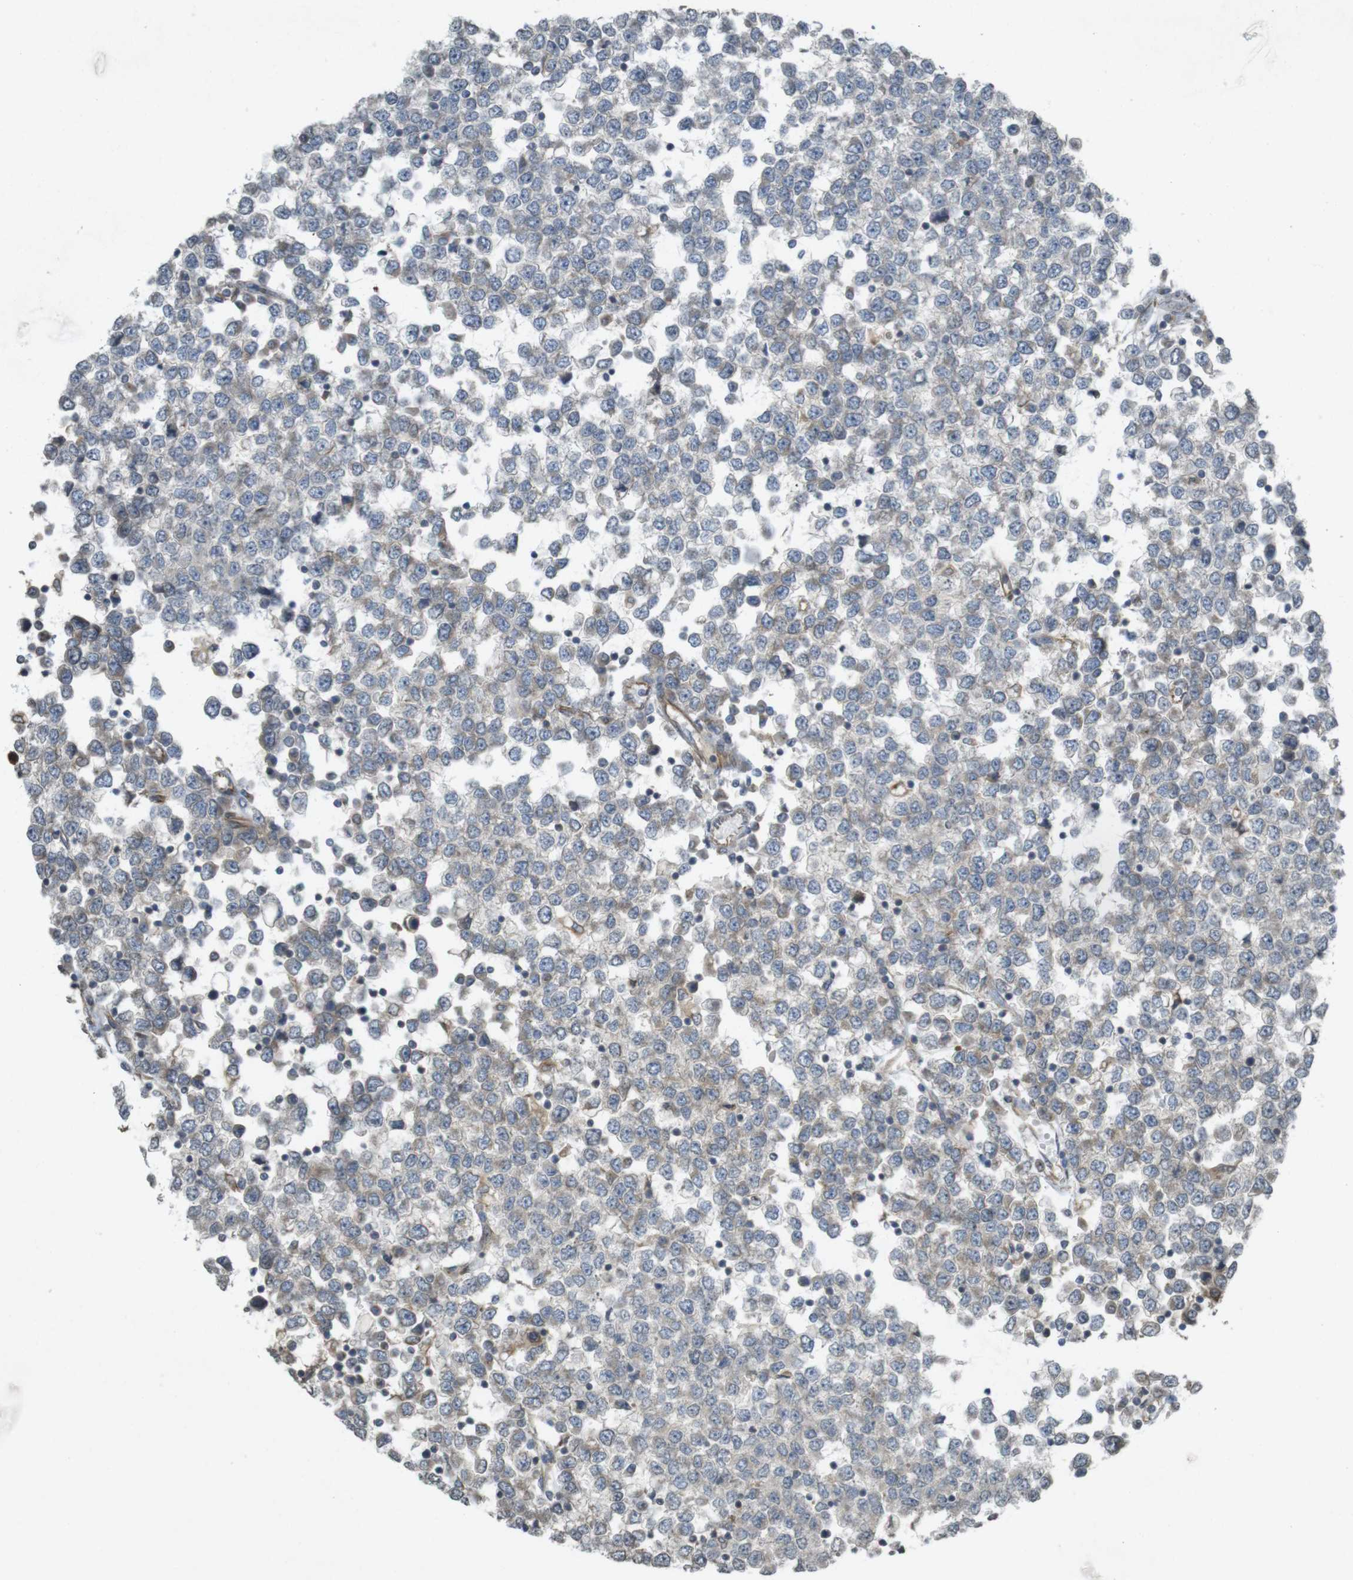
{"staining": {"intensity": "weak", "quantity": "<25%", "location": "cytoplasmic/membranous"}, "tissue": "testis cancer", "cell_type": "Tumor cells", "image_type": "cancer", "snomed": [{"axis": "morphology", "description": "Seminoma, NOS"}, {"axis": "topography", "description": "Testis"}], "caption": "Tumor cells show no significant positivity in seminoma (testis).", "gene": "KIF5B", "patient": {"sex": "male", "age": 65}}